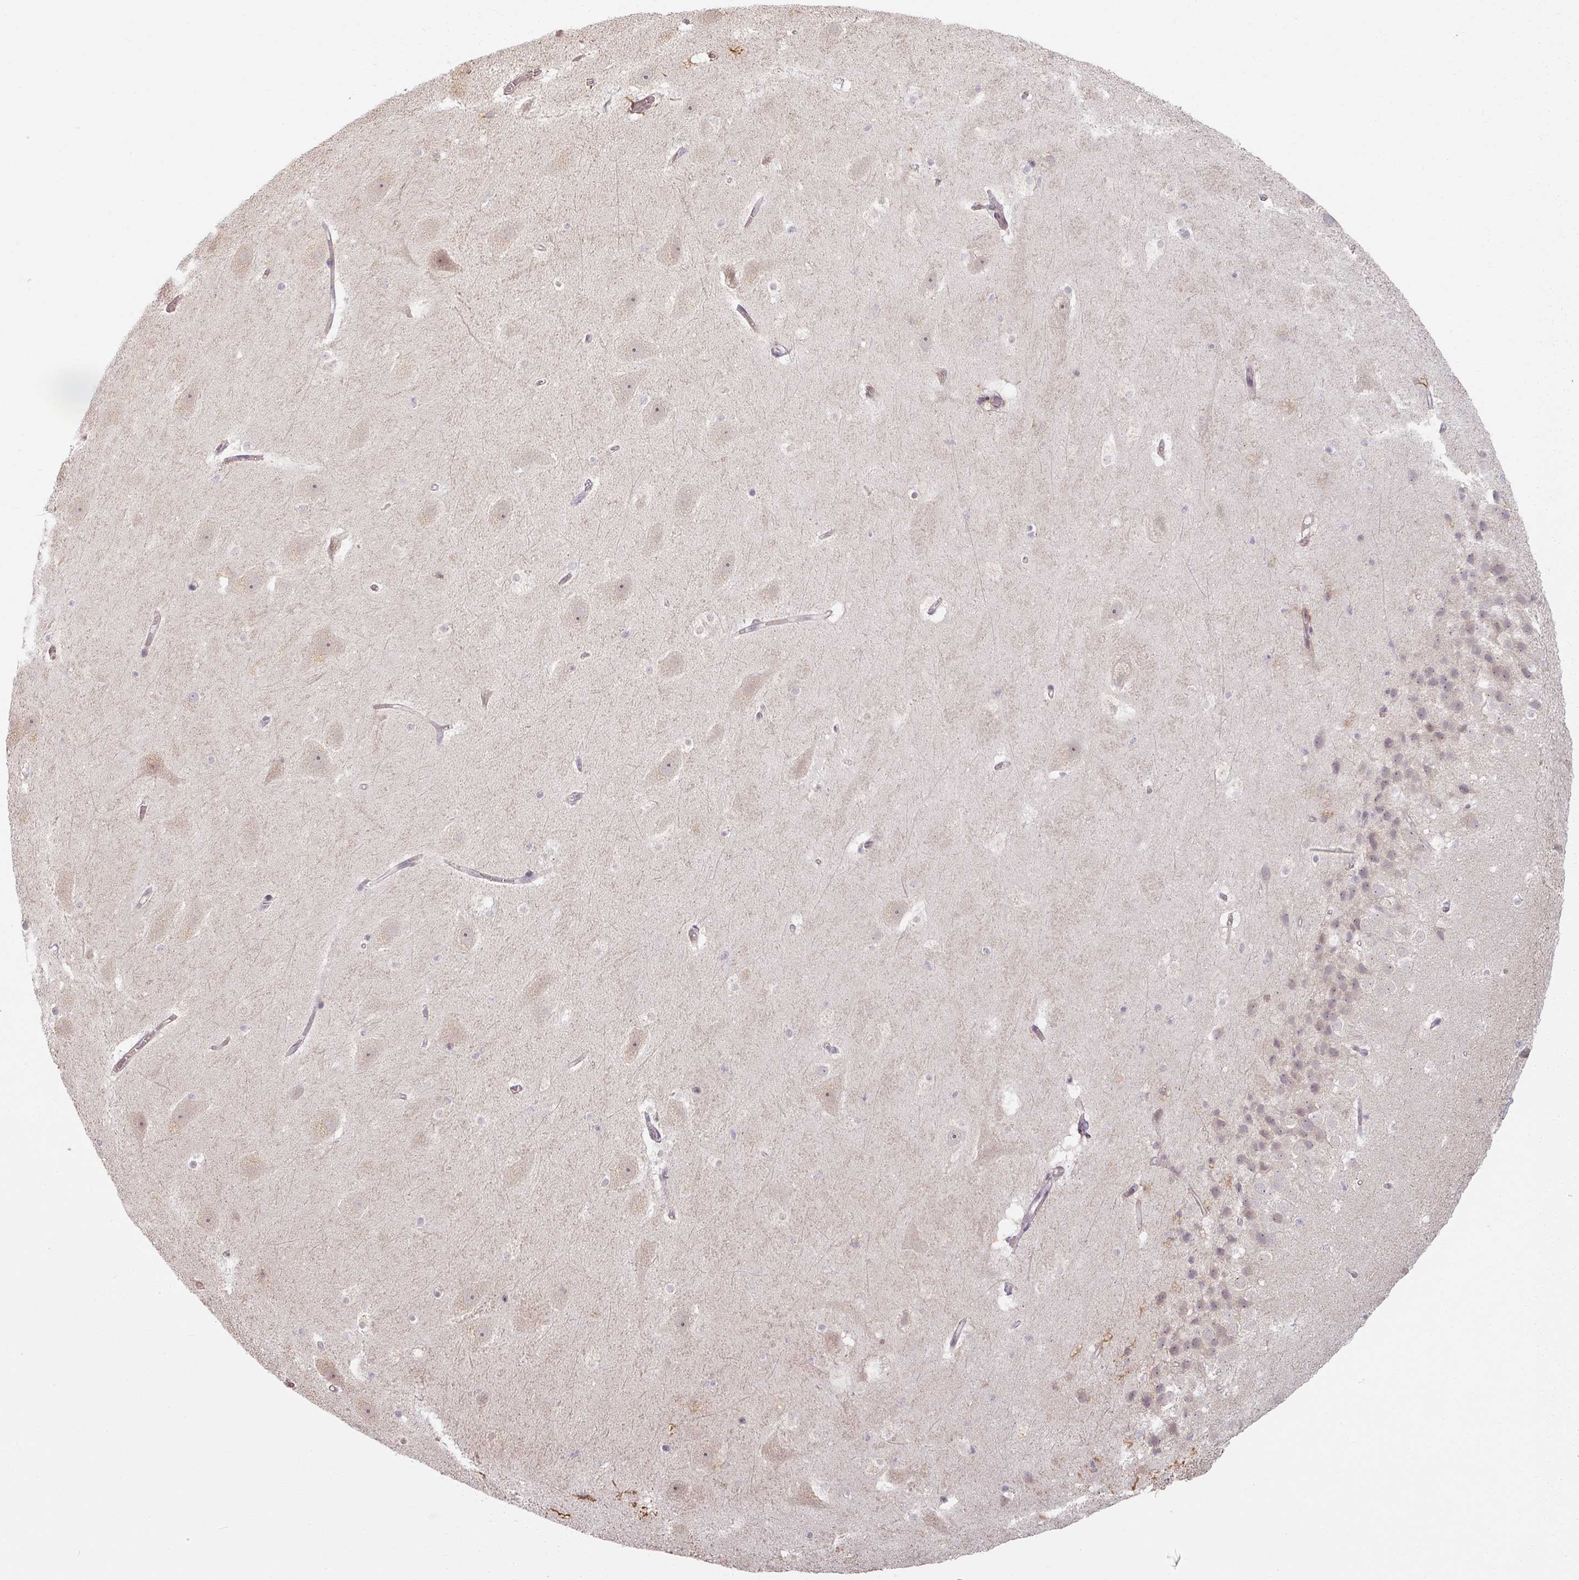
{"staining": {"intensity": "negative", "quantity": "none", "location": "none"}, "tissue": "hippocampus", "cell_type": "Glial cells", "image_type": "normal", "snomed": [{"axis": "morphology", "description": "Normal tissue, NOS"}, {"axis": "topography", "description": "Hippocampus"}], "caption": "This is an IHC image of unremarkable hippocampus. There is no positivity in glial cells.", "gene": "MED19", "patient": {"sex": "male", "age": 37}}